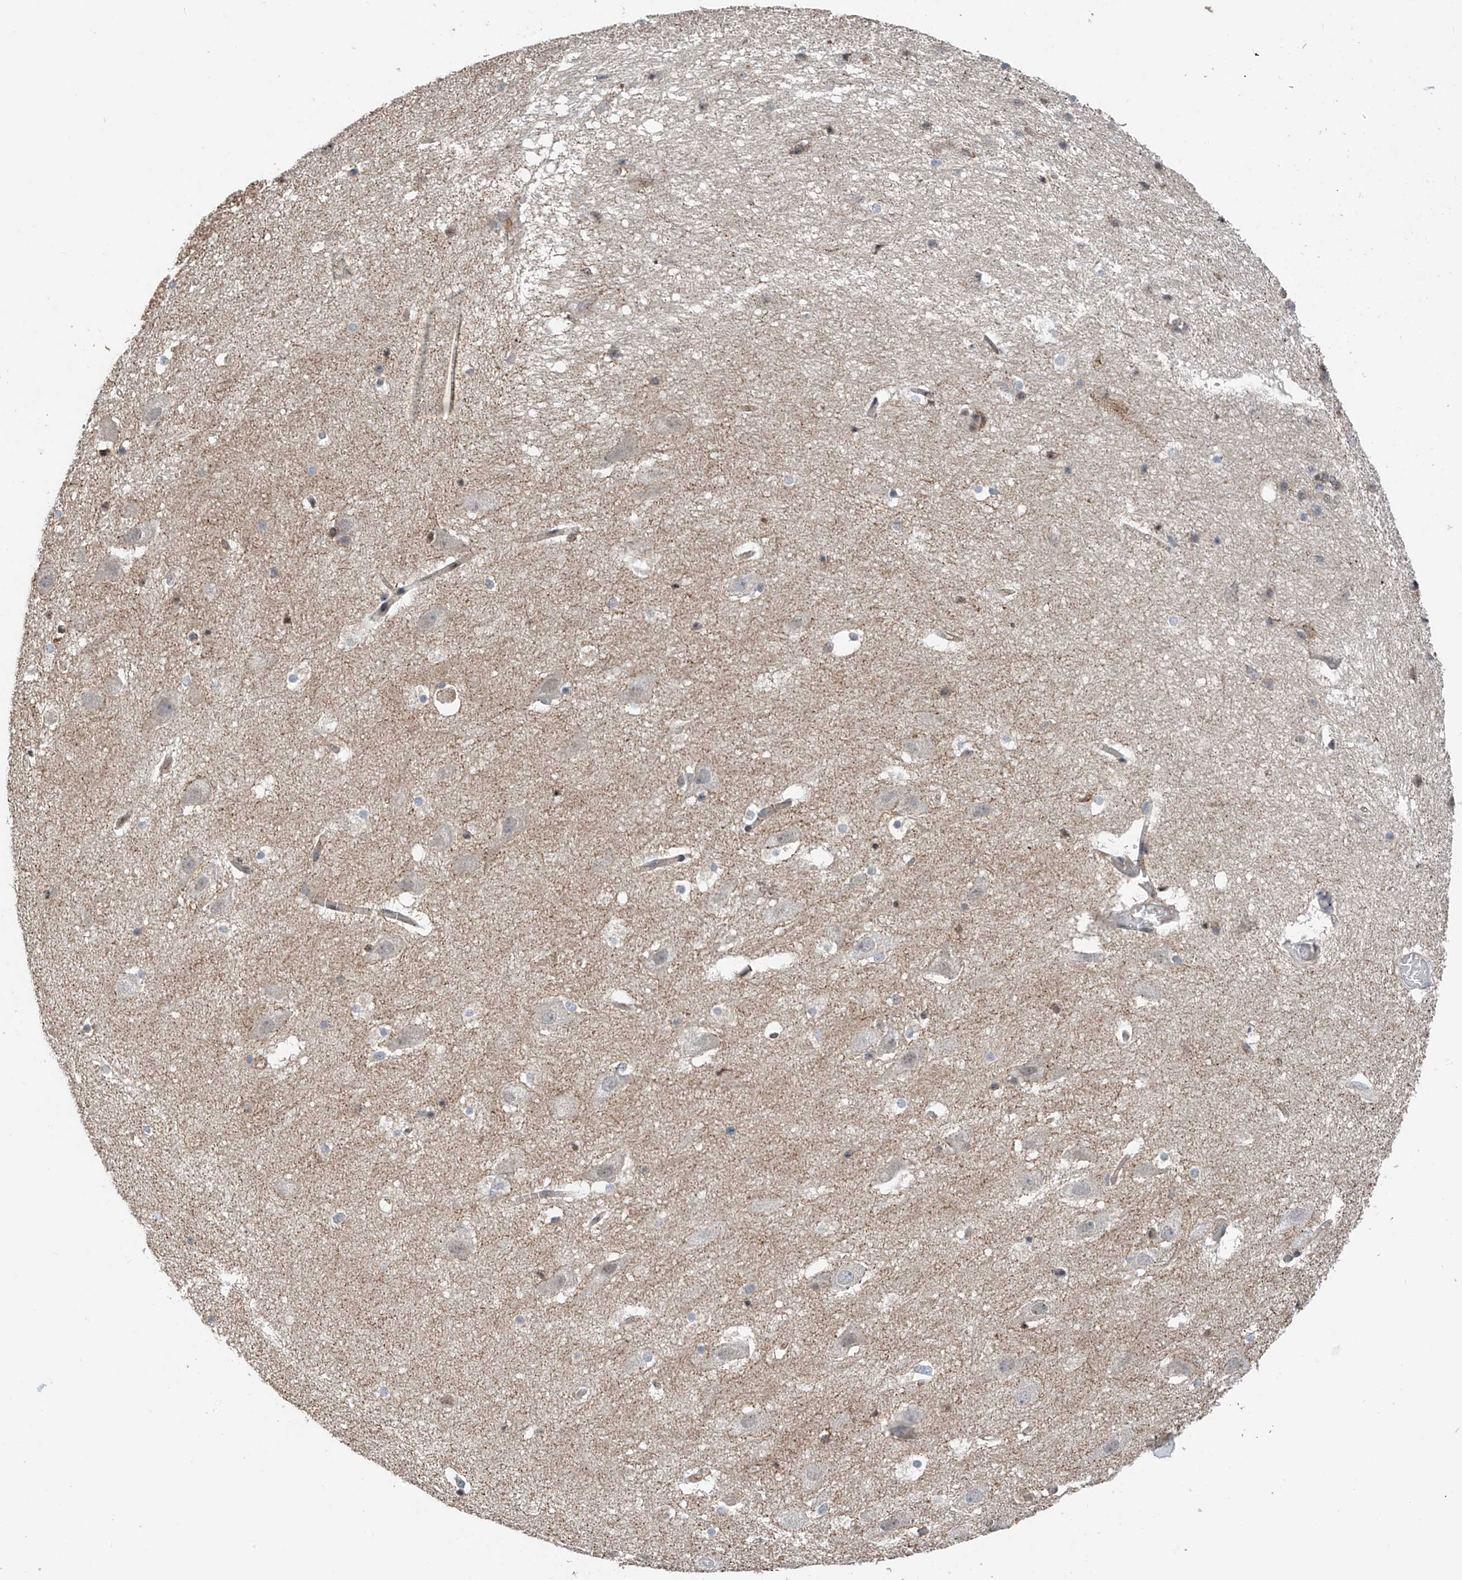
{"staining": {"intensity": "weak", "quantity": "<25%", "location": "cytoplasmic/membranous,nuclear"}, "tissue": "hippocampus", "cell_type": "Glial cells", "image_type": "normal", "snomed": [{"axis": "morphology", "description": "Normal tissue, NOS"}, {"axis": "topography", "description": "Hippocampus"}], "caption": "Immunohistochemical staining of unremarkable hippocampus exhibits no significant expression in glial cells.", "gene": "CHPF", "patient": {"sex": "female", "age": 52}}